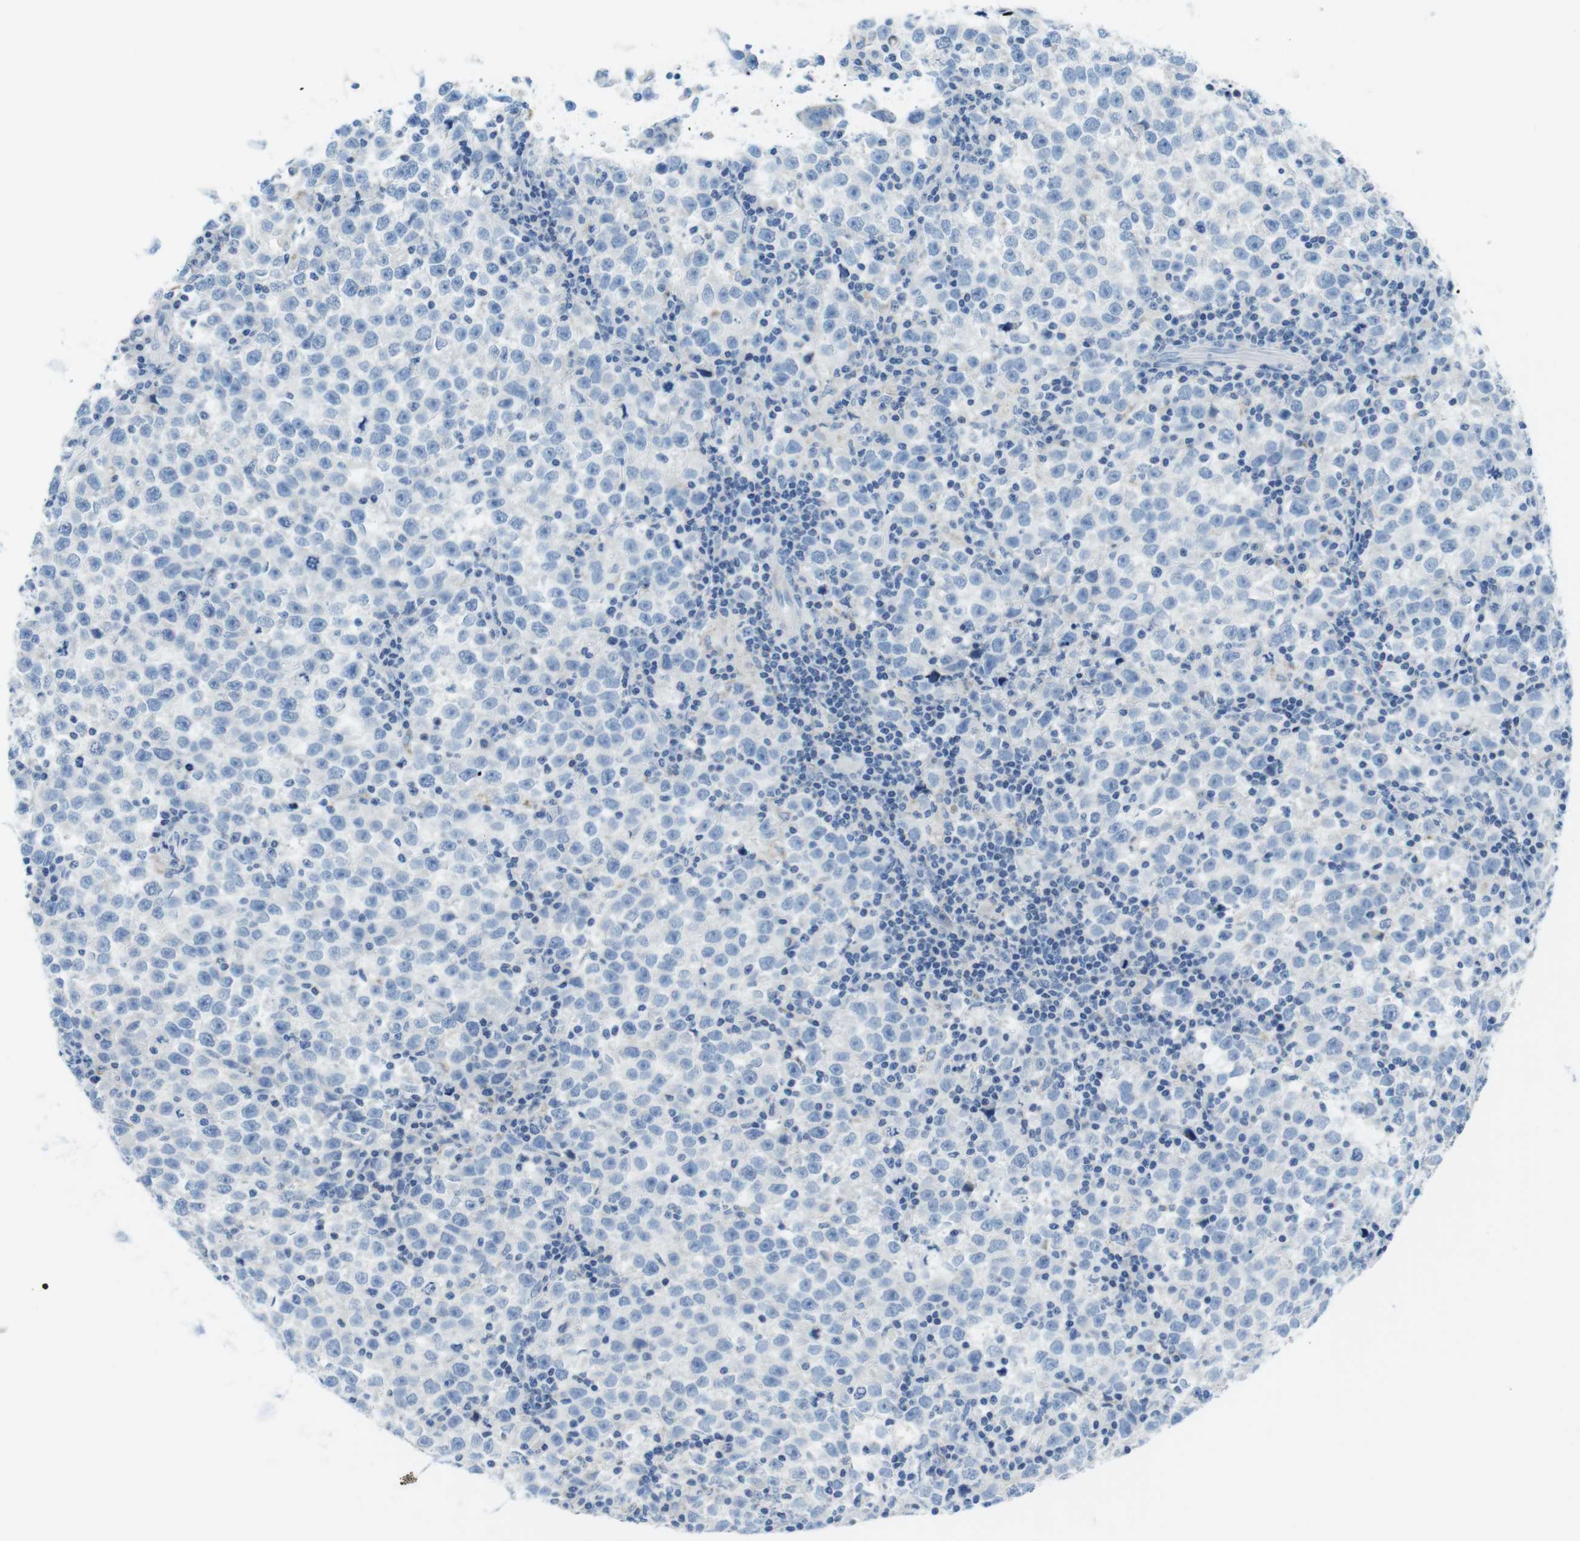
{"staining": {"intensity": "negative", "quantity": "none", "location": "none"}, "tissue": "testis cancer", "cell_type": "Tumor cells", "image_type": "cancer", "snomed": [{"axis": "morphology", "description": "Seminoma, NOS"}, {"axis": "topography", "description": "Testis"}], "caption": "Testis cancer (seminoma) stained for a protein using IHC demonstrates no expression tumor cells.", "gene": "ASIC5", "patient": {"sex": "male", "age": 43}}